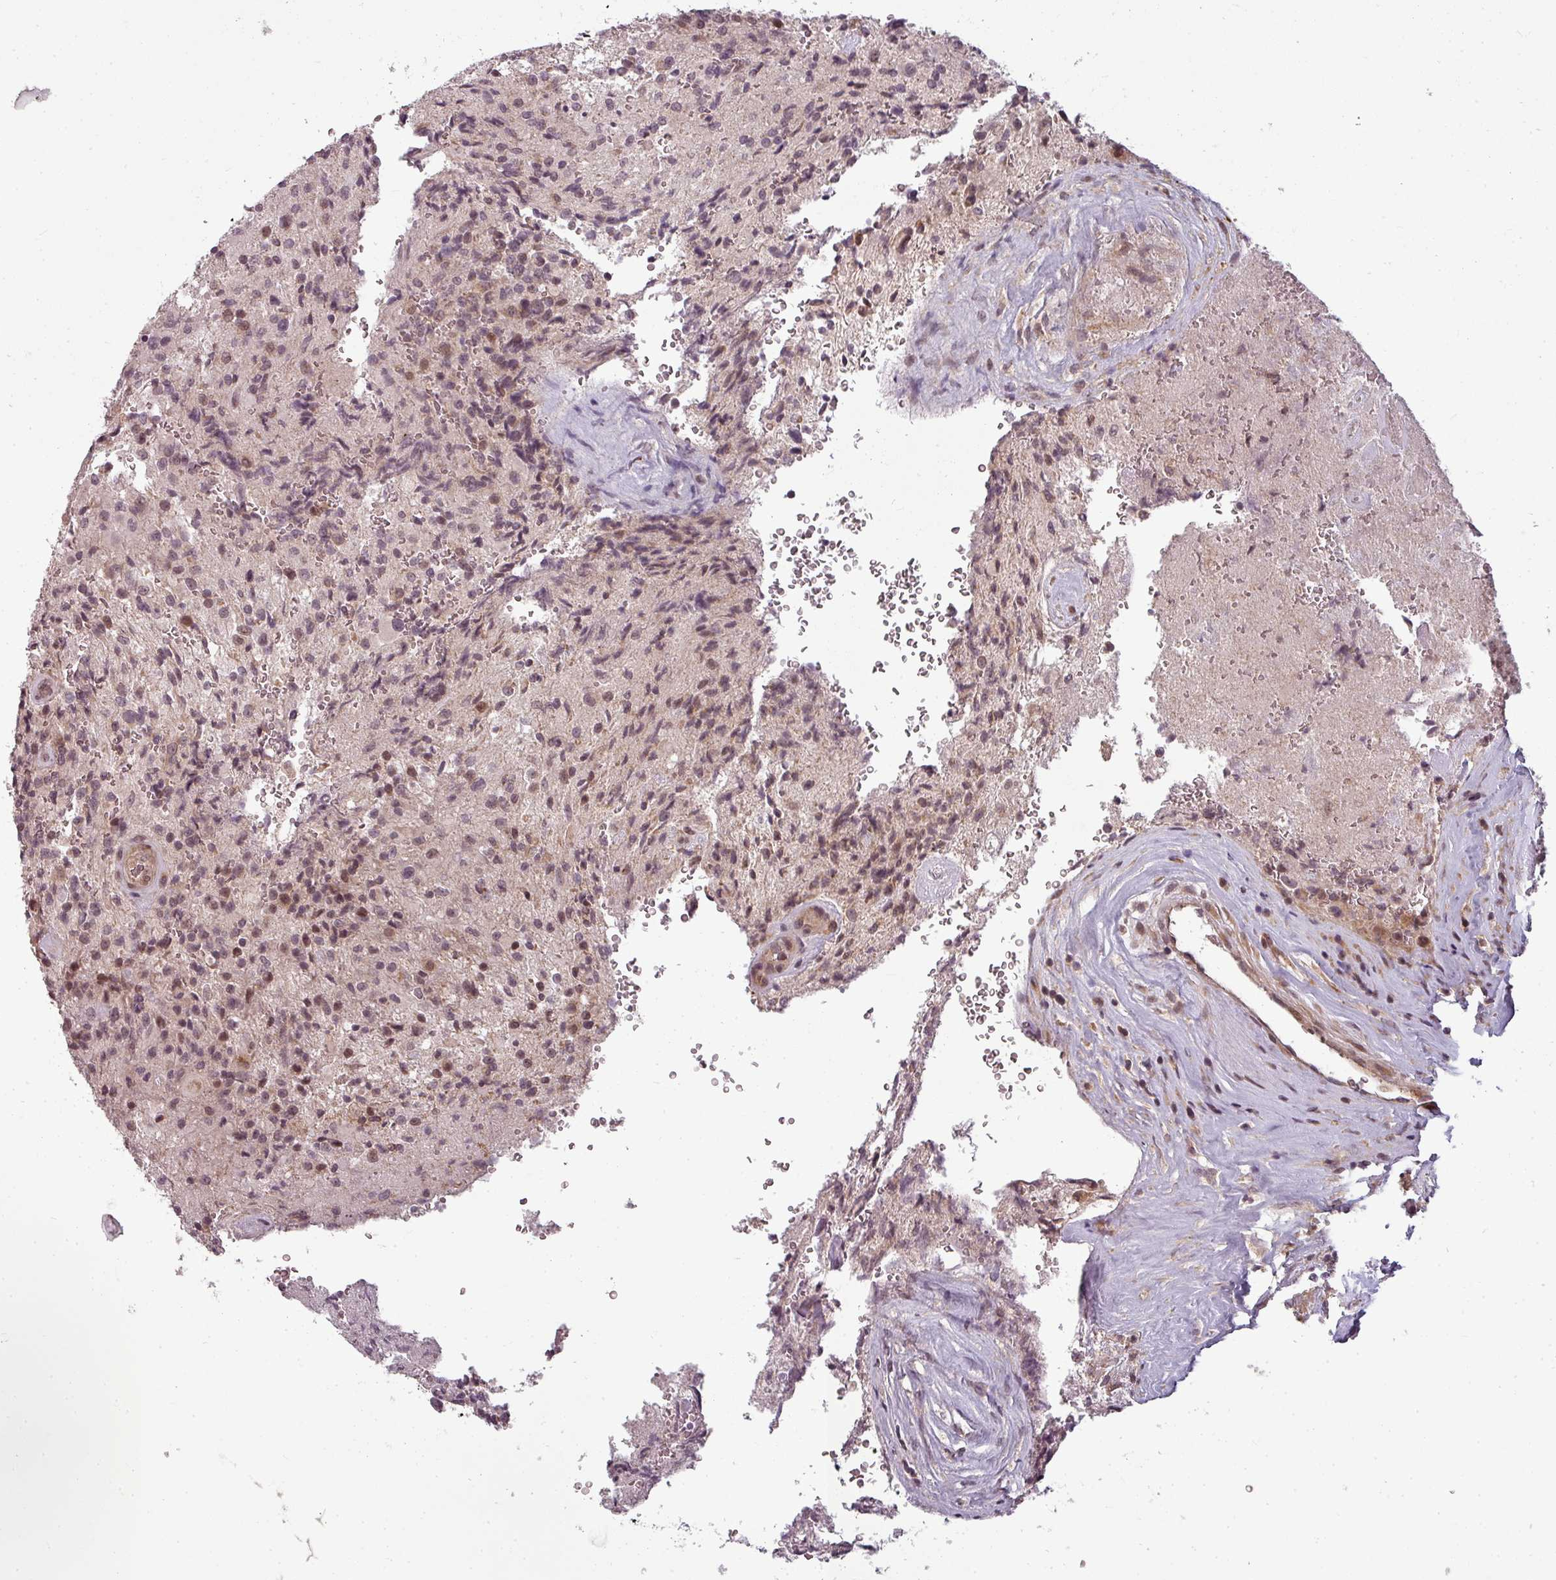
{"staining": {"intensity": "weak", "quantity": ">75%", "location": "cytoplasmic/membranous"}, "tissue": "glioma", "cell_type": "Tumor cells", "image_type": "cancer", "snomed": [{"axis": "morphology", "description": "Normal tissue, NOS"}, {"axis": "morphology", "description": "Glioma, malignant, High grade"}, {"axis": "topography", "description": "Cerebral cortex"}], "caption": "Weak cytoplasmic/membranous expression is seen in approximately >75% of tumor cells in high-grade glioma (malignant).", "gene": "CLIC1", "patient": {"sex": "male", "age": 56}}